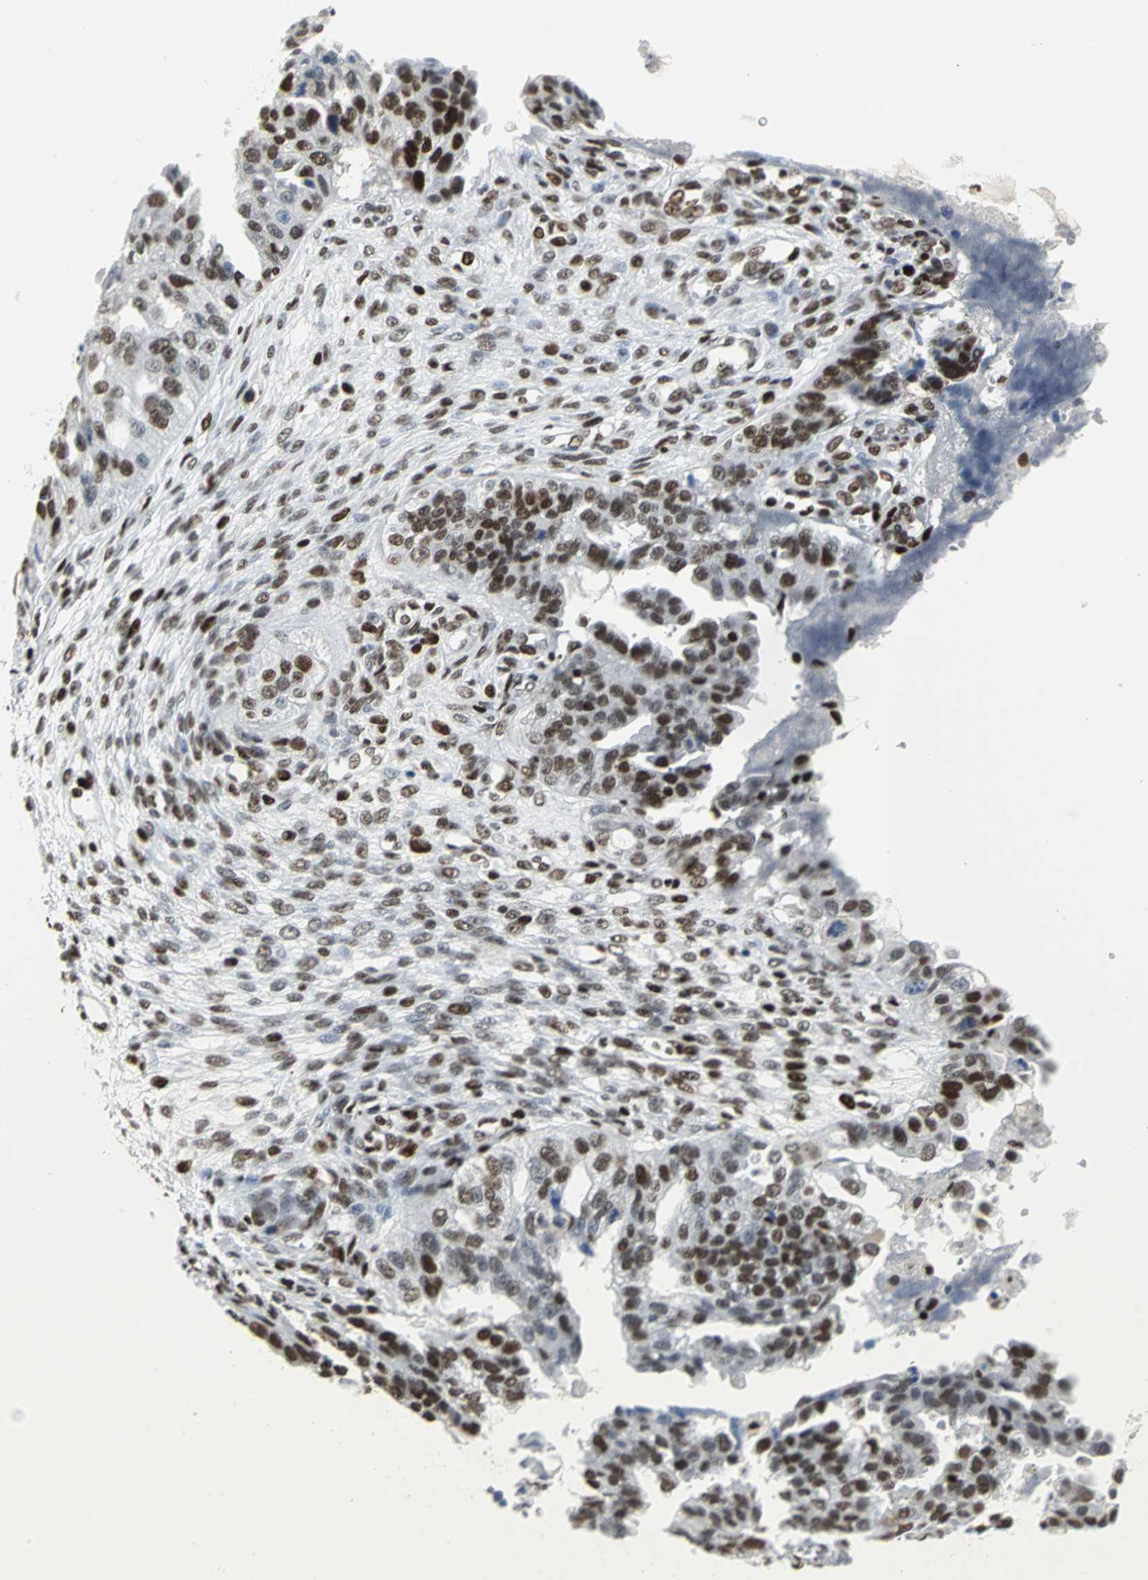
{"staining": {"intensity": "strong", "quantity": ">75%", "location": "nuclear"}, "tissue": "ovarian cancer", "cell_type": "Tumor cells", "image_type": "cancer", "snomed": [{"axis": "morphology", "description": "Cystadenocarcinoma, serous, NOS"}, {"axis": "topography", "description": "Ovary"}], "caption": "Tumor cells reveal strong nuclear staining in about >75% of cells in ovarian cancer (serous cystadenocarcinoma).", "gene": "HNRNPD", "patient": {"sex": "female", "age": 58}}